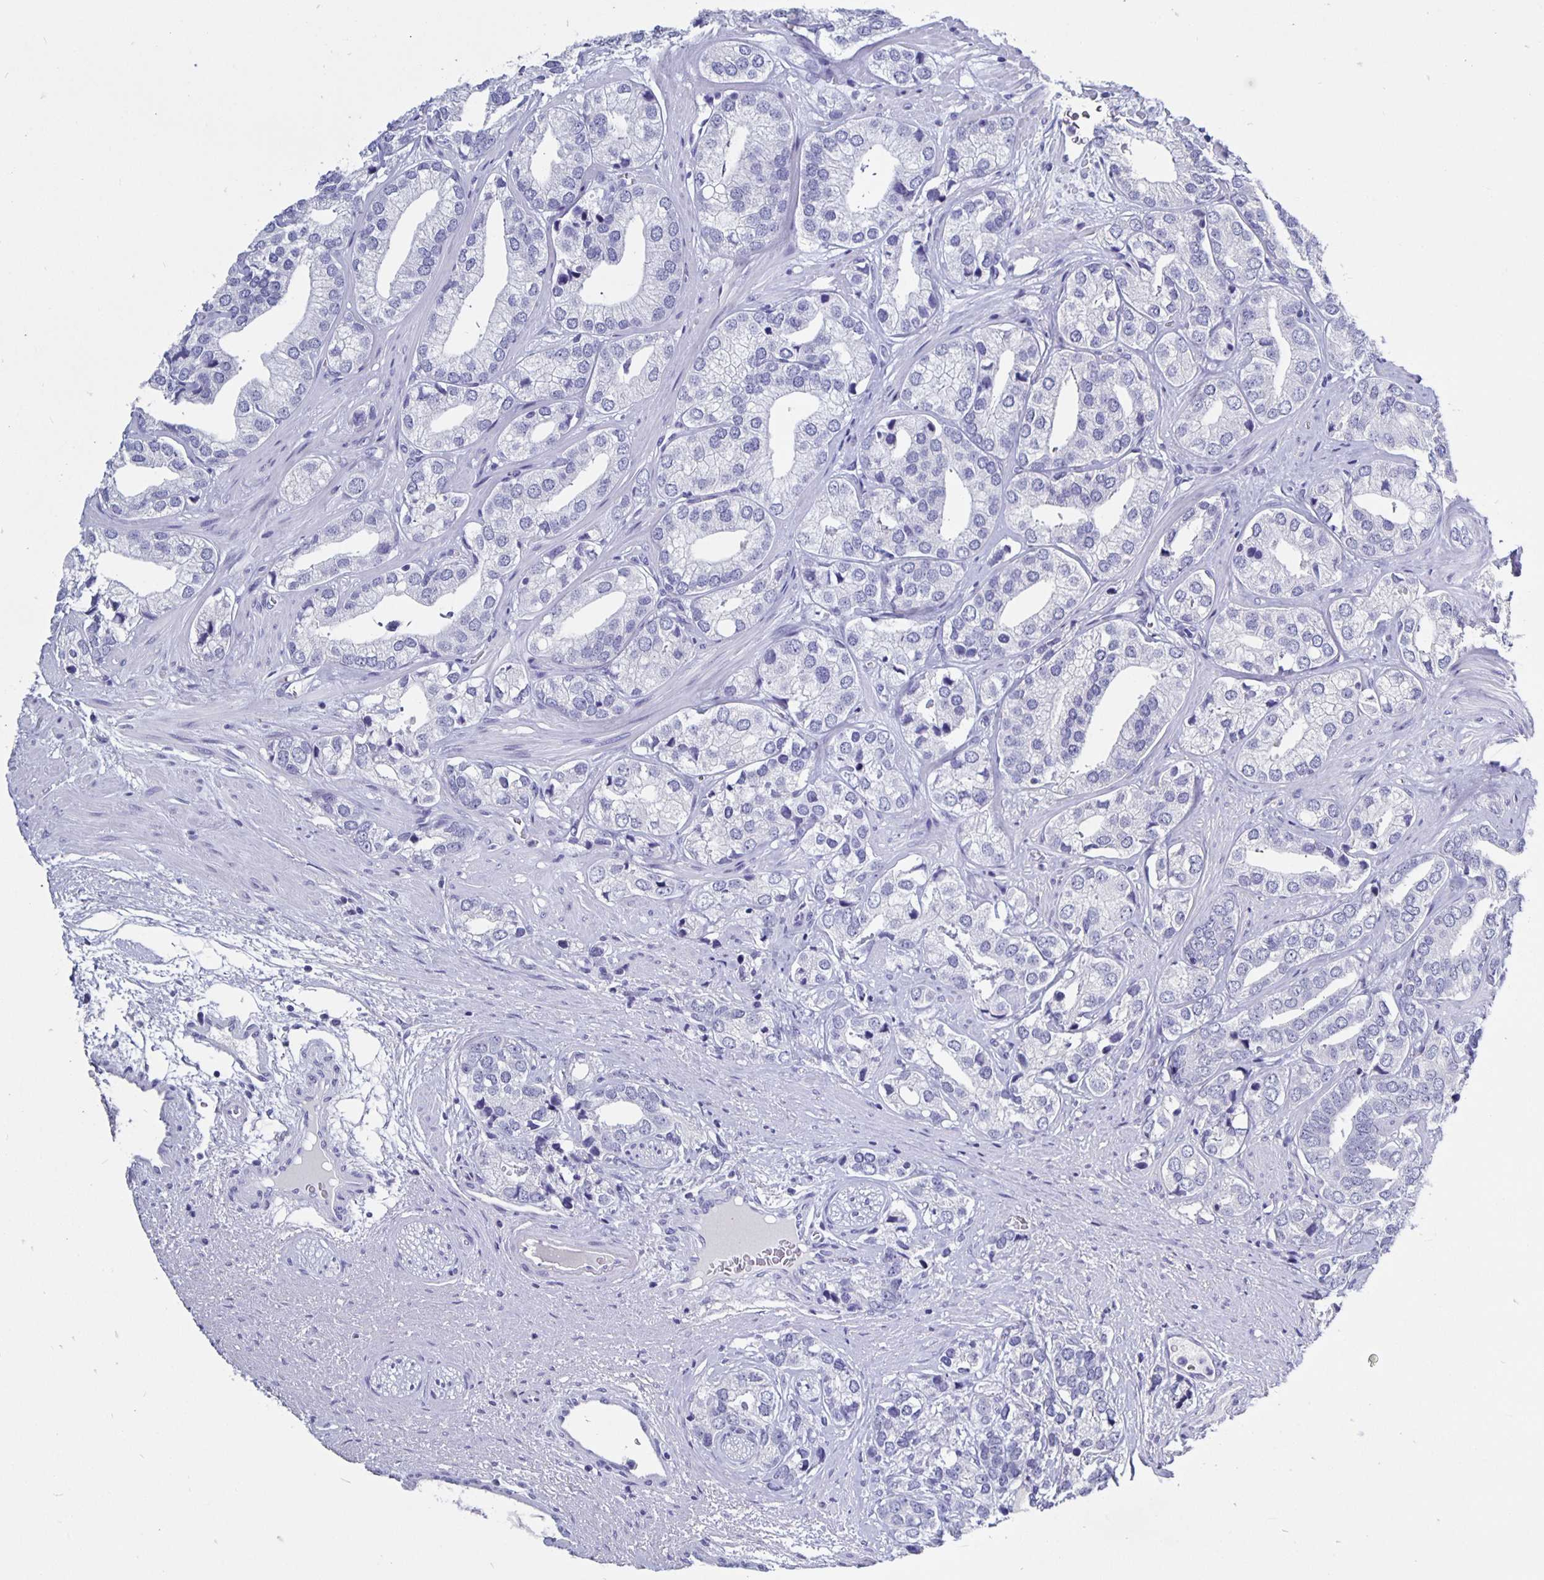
{"staining": {"intensity": "negative", "quantity": "none", "location": "none"}, "tissue": "prostate cancer", "cell_type": "Tumor cells", "image_type": "cancer", "snomed": [{"axis": "morphology", "description": "Adenocarcinoma, High grade"}, {"axis": "topography", "description": "Prostate"}], "caption": "Immunohistochemical staining of human prostate cancer (adenocarcinoma (high-grade)) demonstrates no significant positivity in tumor cells.", "gene": "ODF3B", "patient": {"sex": "male", "age": 58}}